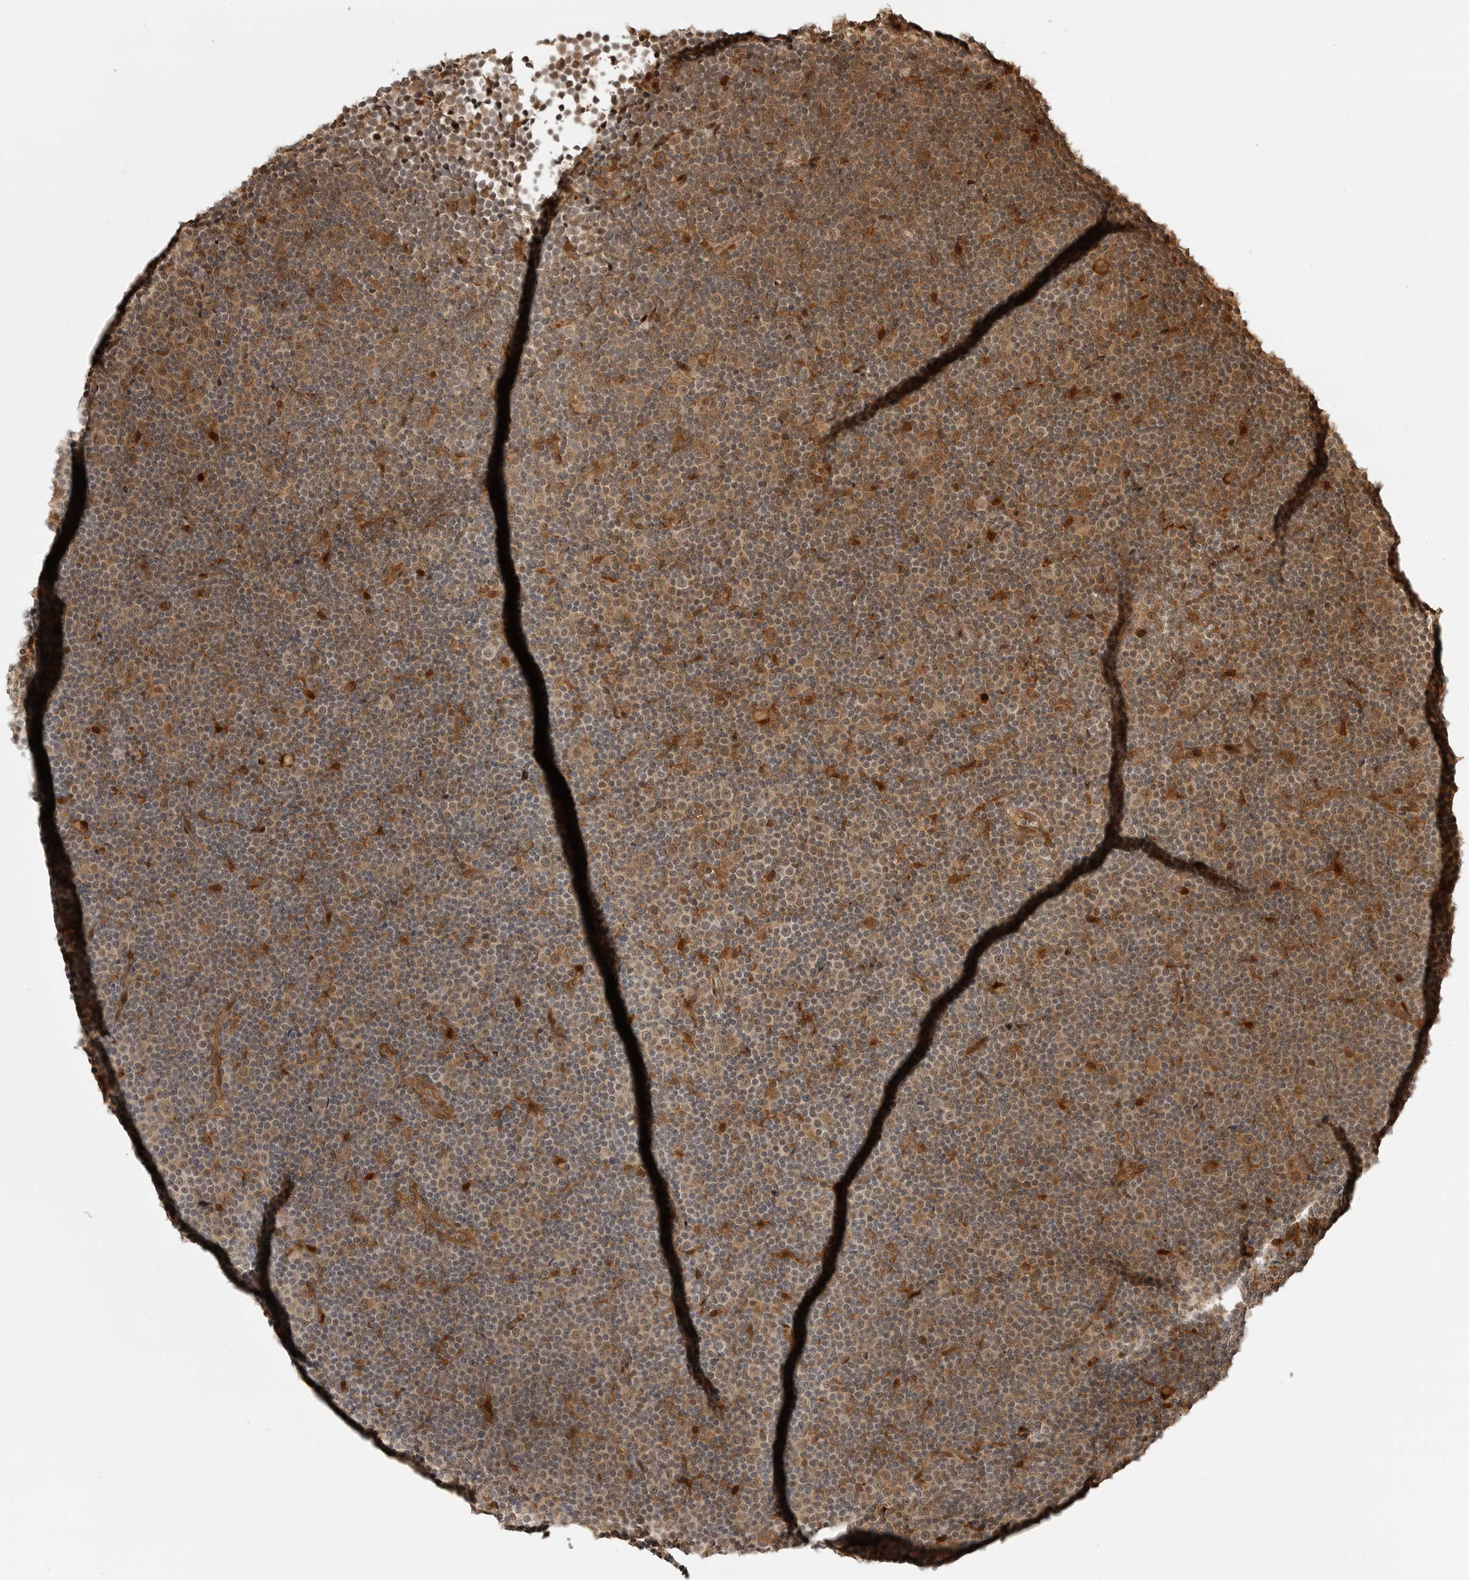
{"staining": {"intensity": "weak", "quantity": "25%-75%", "location": "cytoplasmic/membranous,nuclear"}, "tissue": "lymphoma", "cell_type": "Tumor cells", "image_type": "cancer", "snomed": [{"axis": "morphology", "description": "Malignant lymphoma, non-Hodgkin's type, Low grade"}, {"axis": "topography", "description": "Lymph node"}], "caption": "The histopathology image demonstrates immunohistochemical staining of low-grade malignant lymphoma, non-Hodgkin's type. There is weak cytoplasmic/membranous and nuclear expression is identified in approximately 25%-75% of tumor cells.", "gene": "BMP2K", "patient": {"sex": "female", "age": 67}}